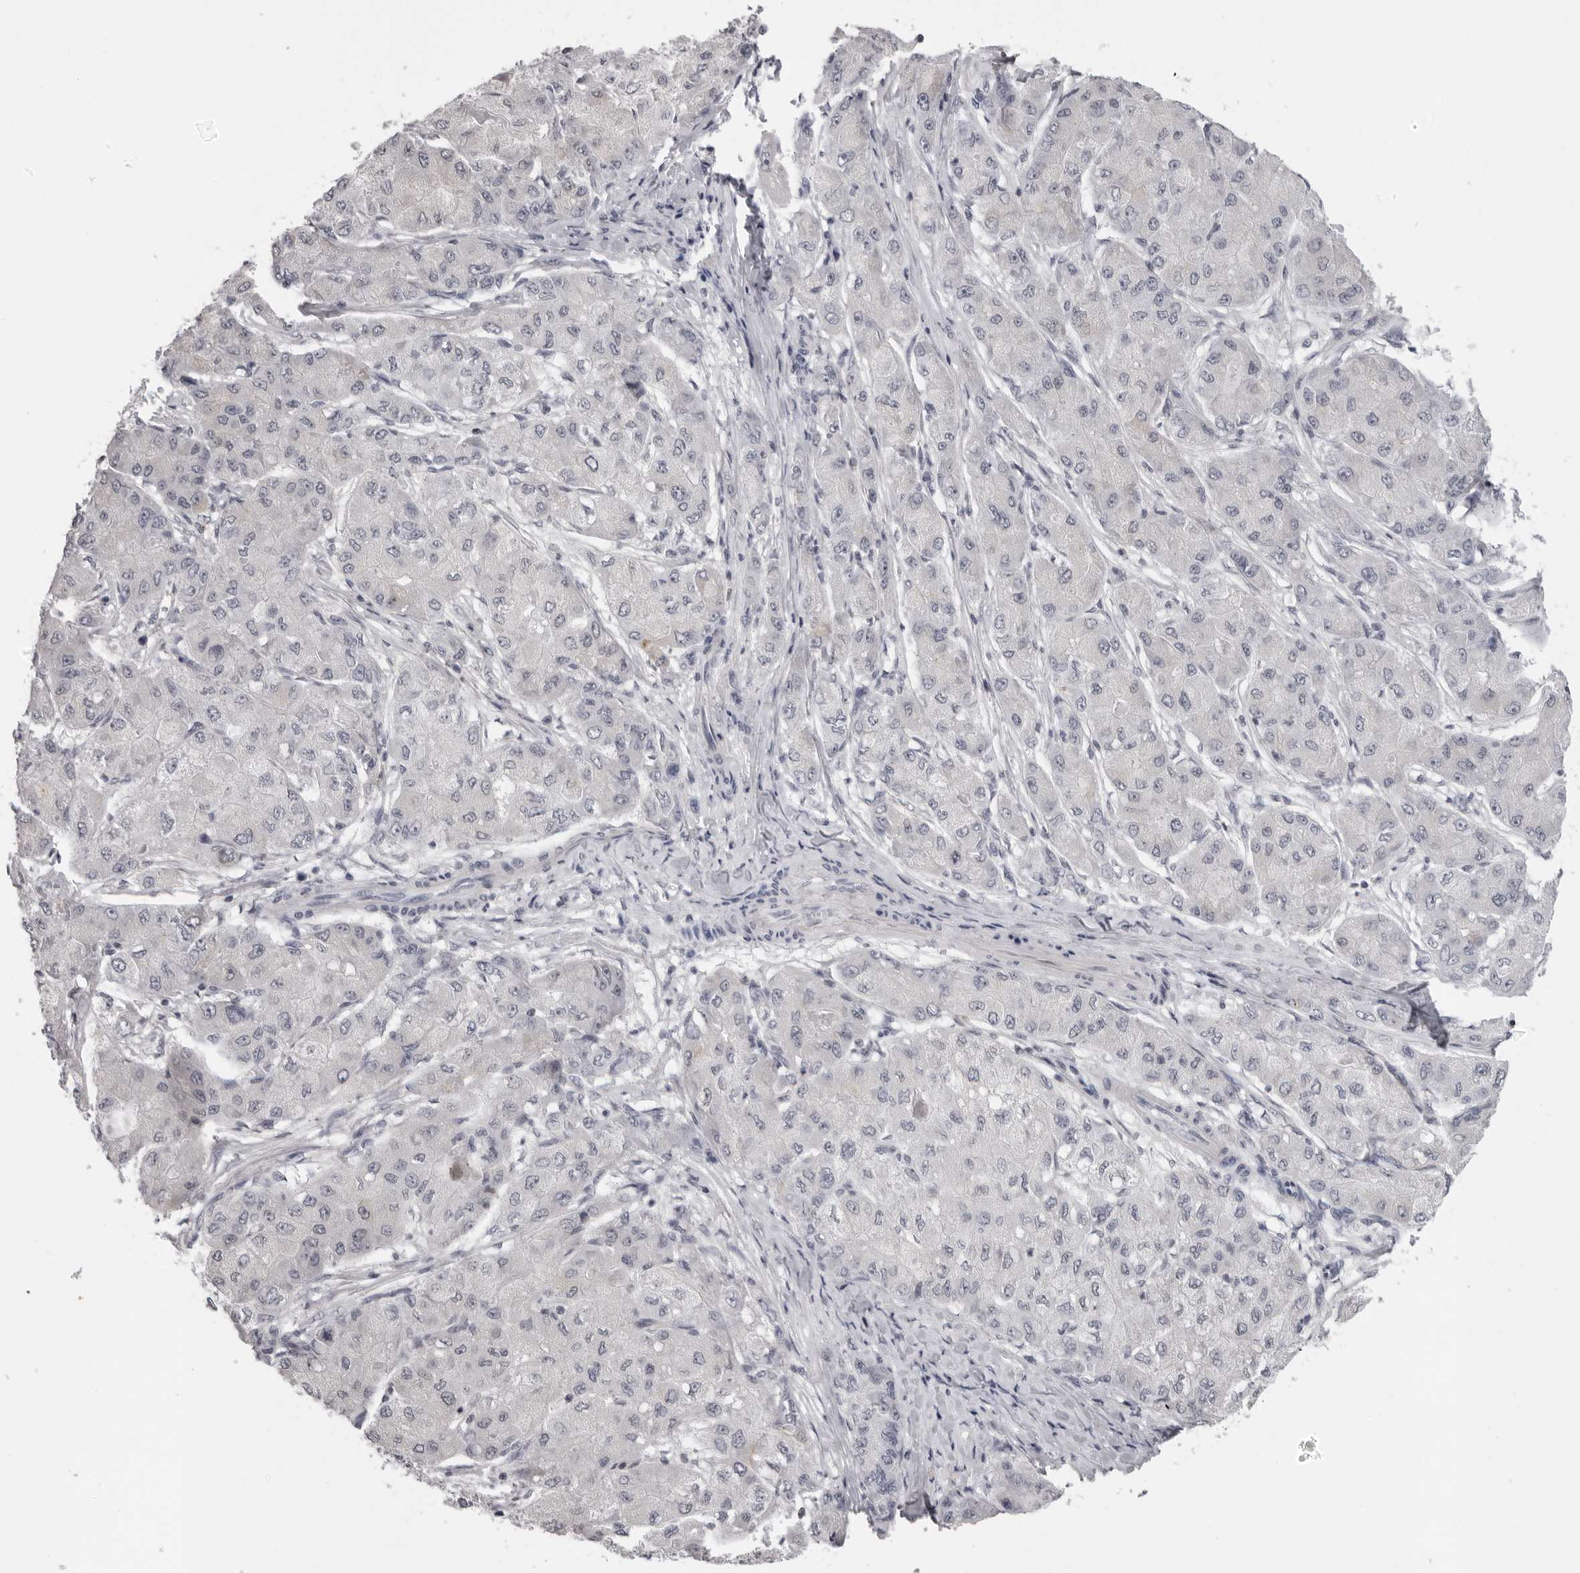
{"staining": {"intensity": "negative", "quantity": "none", "location": "none"}, "tissue": "liver cancer", "cell_type": "Tumor cells", "image_type": "cancer", "snomed": [{"axis": "morphology", "description": "Carcinoma, Hepatocellular, NOS"}, {"axis": "topography", "description": "Liver"}], "caption": "This is an immunohistochemistry histopathology image of liver hepatocellular carcinoma. There is no expression in tumor cells.", "gene": "DNALI1", "patient": {"sex": "male", "age": 80}}